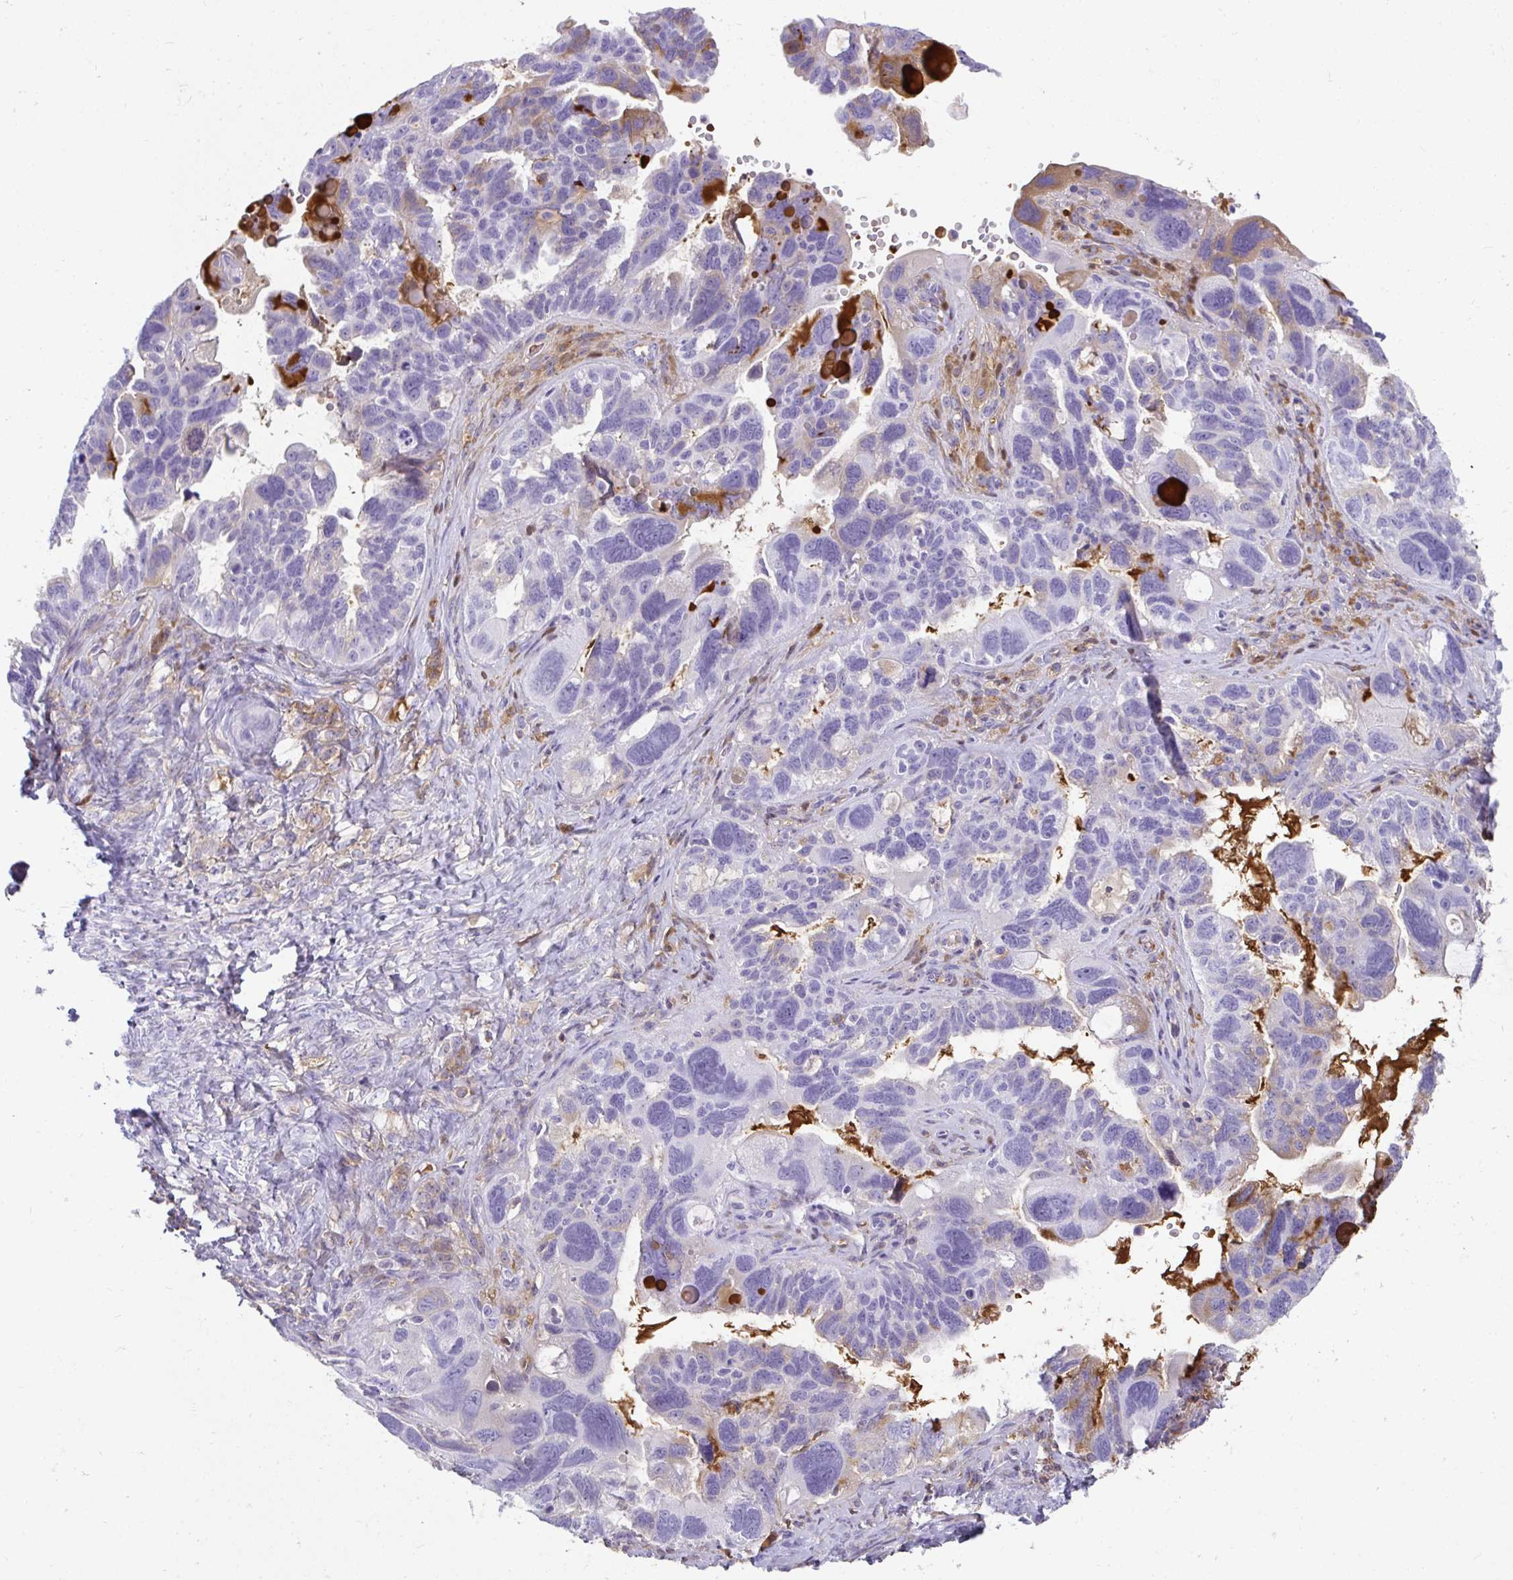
{"staining": {"intensity": "moderate", "quantity": "<25%", "location": "cytoplasmic/membranous"}, "tissue": "ovarian cancer", "cell_type": "Tumor cells", "image_type": "cancer", "snomed": [{"axis": "morphology", "description": "Cystadenocarcinoma, serous, NOS"}, {"axis": "topography", "description": "Ovary"}], "caption": "Human ovarian cancer stained with a protein marker reveals moderate staining in tumor cells.", "gene": "ZSWIM3", "patient": {"sex": "female", "age": 60}}